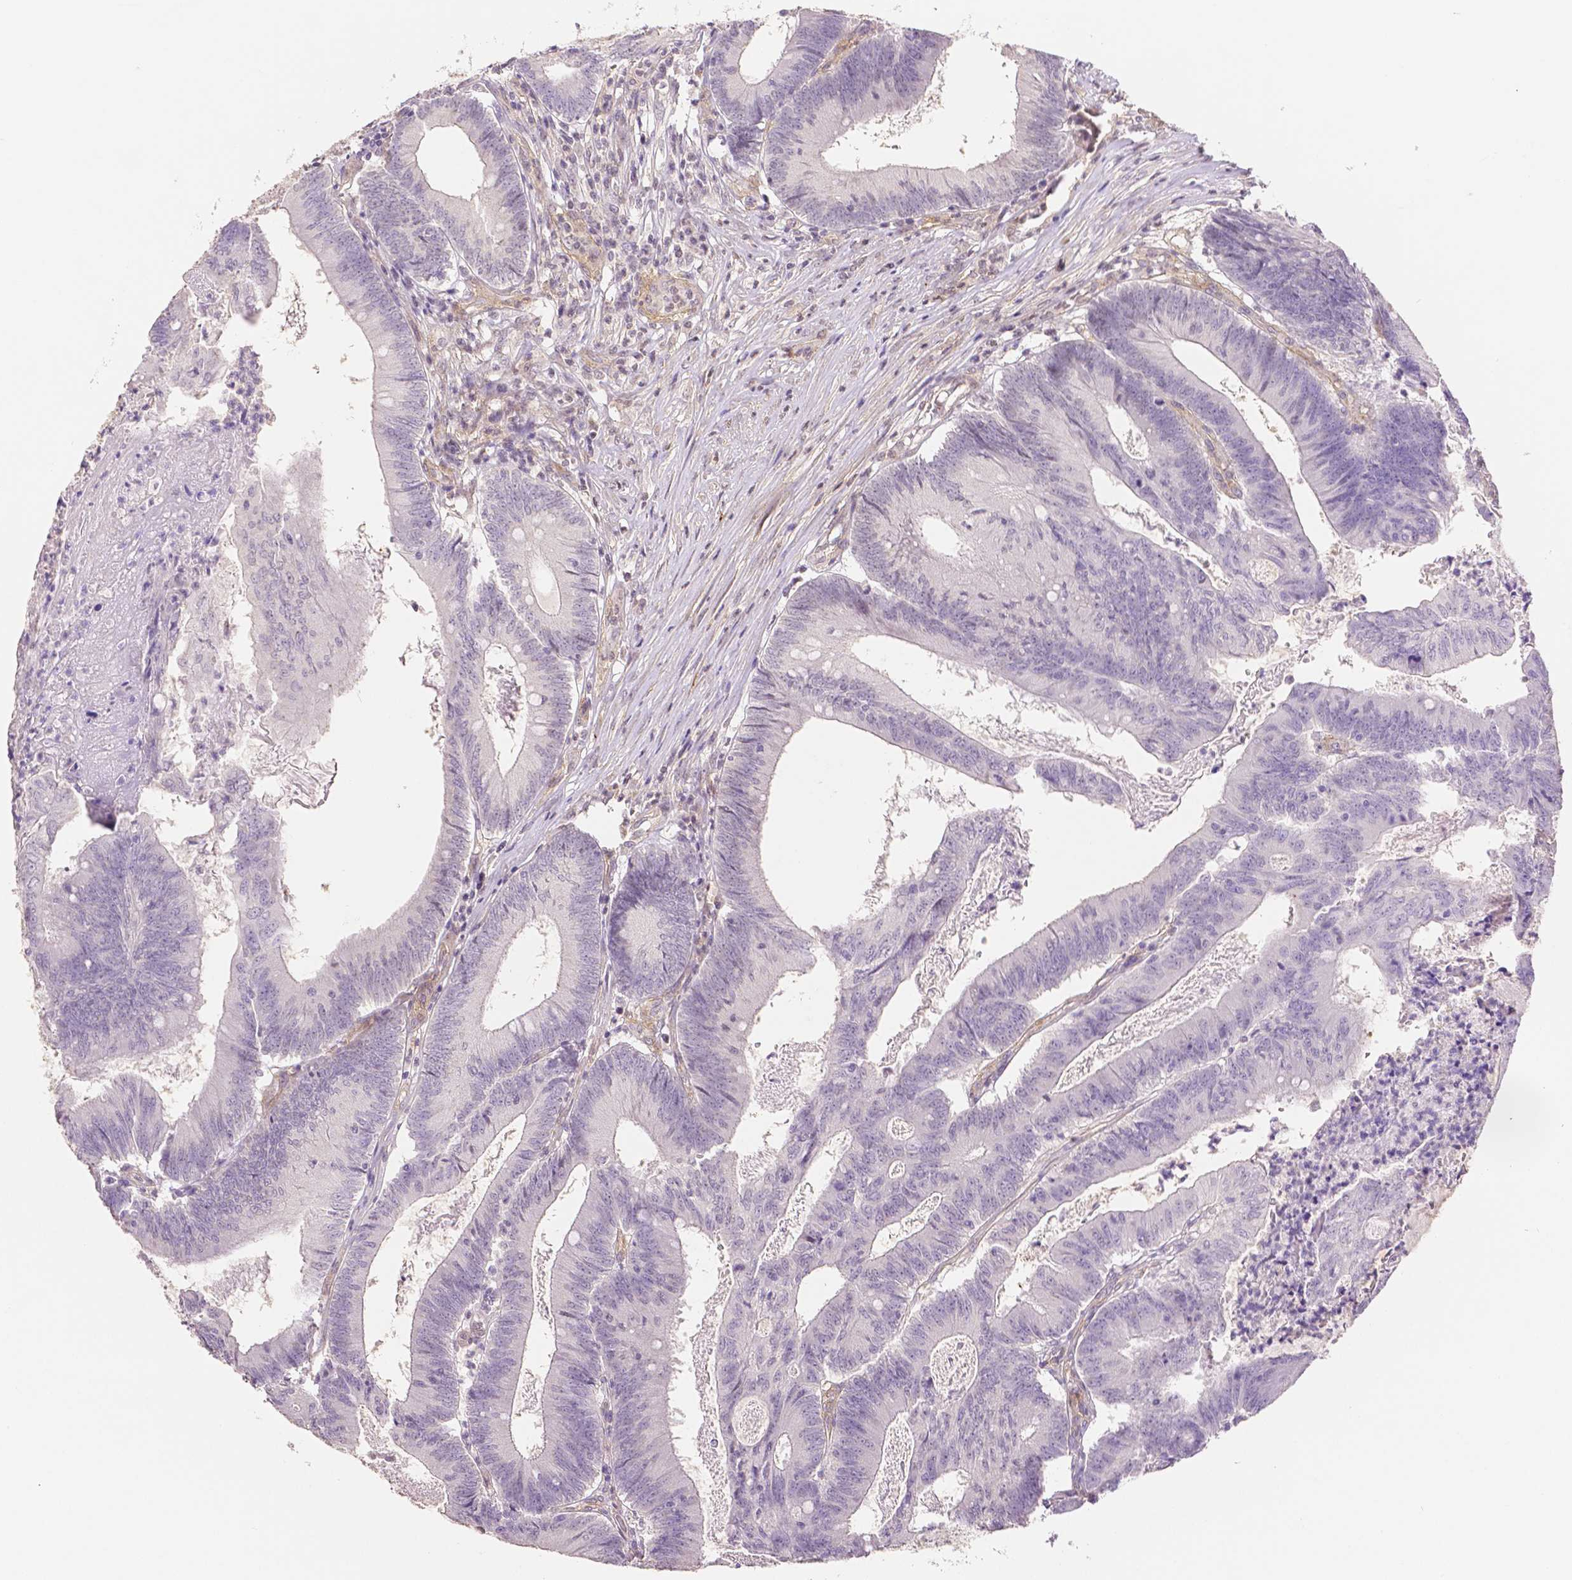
{"staining": {"intensity": "negative", "quantity": "none", "location": "none"}, "tissue": "colorectal cancer", "cell_type": "Tumor cells", "image_type": "cancer", "snomed": [{"axis": "morphology", "description": "Adenocarcinoma, NOS"}, {"axis": "topography", "description": "Colon"}], "caption": "Immunohistochemistry histopathology image of neoplastic tissue: colorectal cancer stained with DAB reveals no significant protein expression in tumor cells.", "gene": "THY1", "patient": {"sex": "female", "age": 70}}